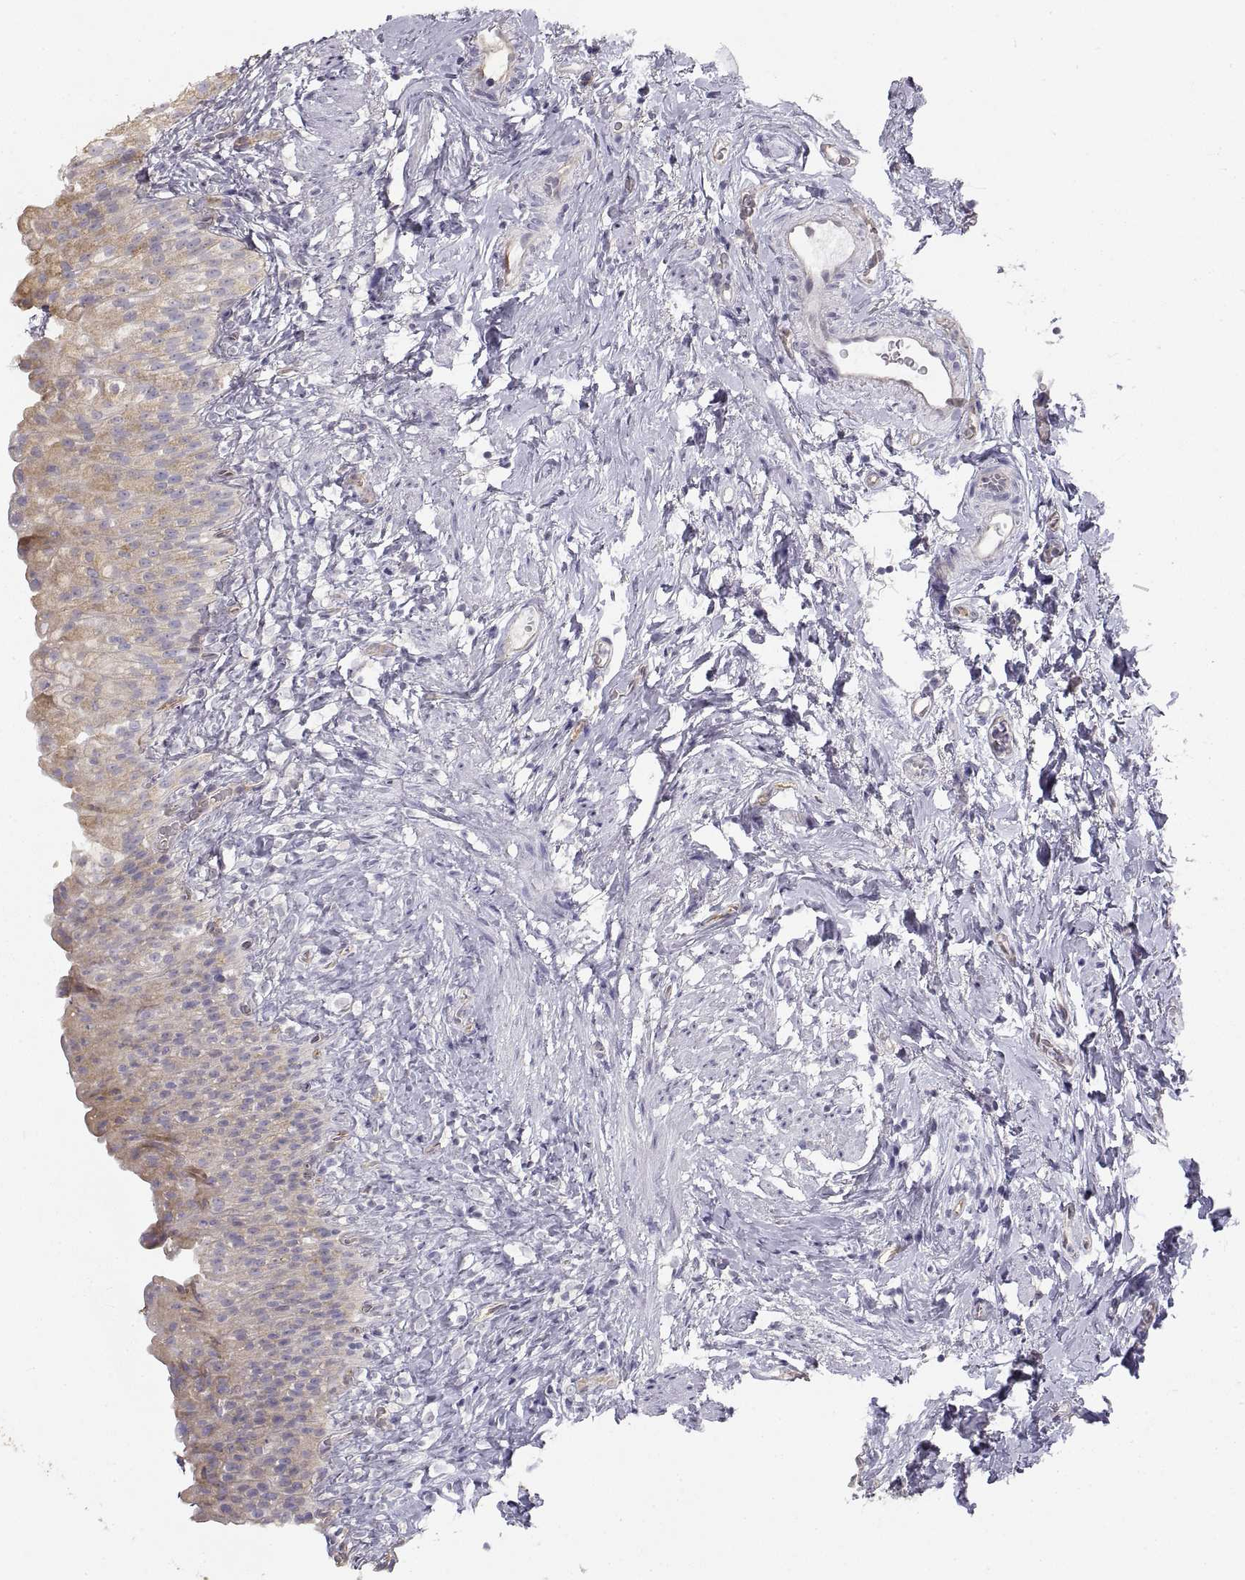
{"staining": {"intensity": "weak", "quantity": ">75%", "location": "cytoplasmic/membranous"}, "tissue": "urinary bladder", "cell_type": "Urothelial cells", "image_type": "normal", "snomed": [{"axis": "morphology", "description": "Normal tissue, NOS"}, {"axis": "topography", "description": "Urinary bladder"}], "caption": "An immunohistochemistry micrograph of benign tissue is shown. Protein staining in brown shows weak cytoplasmic/membranous positivity in urinary bladder within urothelial cells. The staining is performed using DAB brown chromogen to label protein expression. The nuclei are counter-stained blue using hematoxylin.", "gene": "HSP90AB1", "patient": {"sex": "male", "age": 76}}